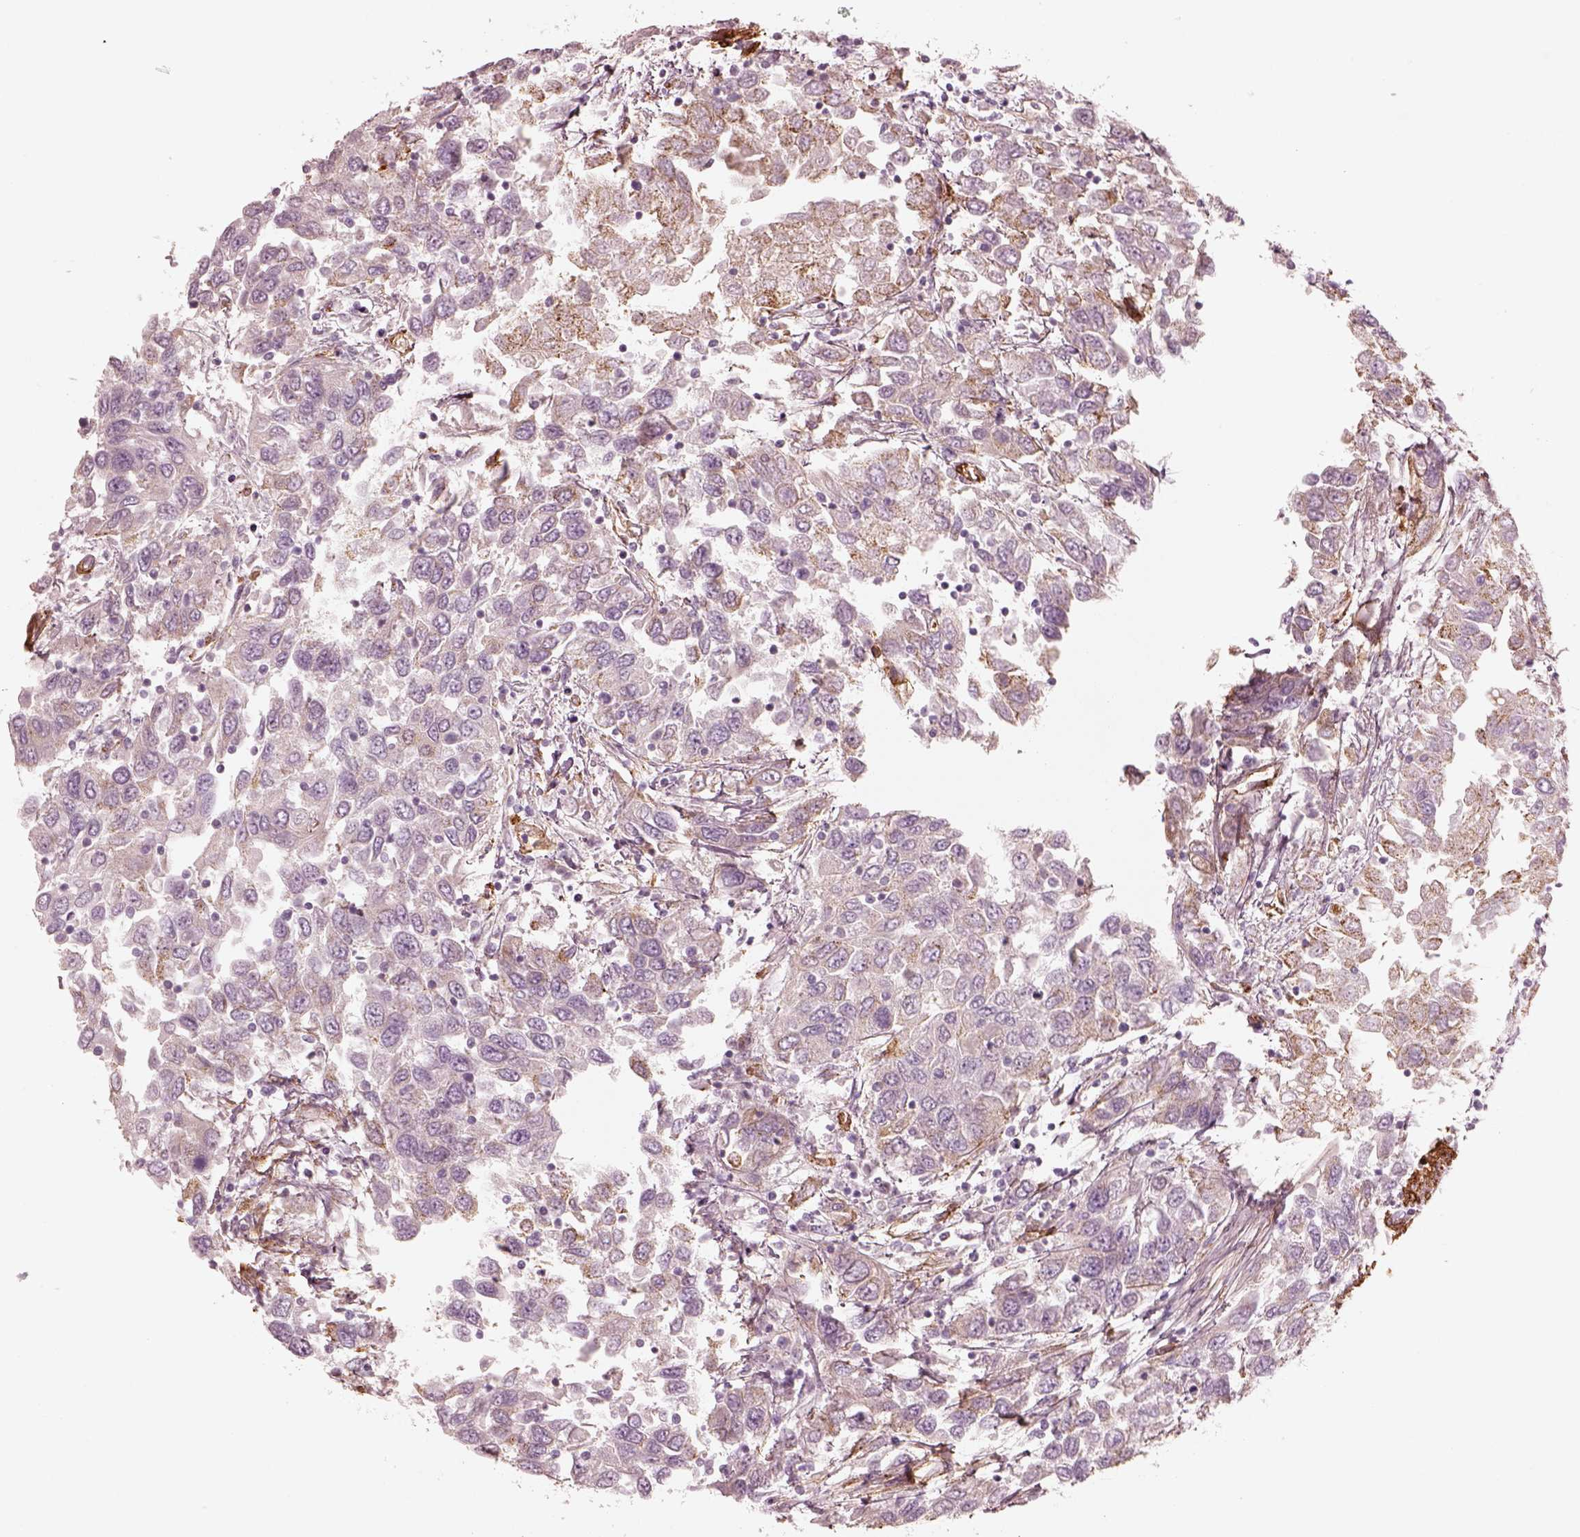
{"staining": {"intensity": "moderate", "quantity": "<25%", "location": "cytoplasmic/membranous"}, "tissue": "urothelial cancer", "cell_type": "Tumor cells", "image_type": "cancer", "snomed": [{"axis": "morphology", "description": "Urothelial carcinoma, High grade"}, {"axis": "topography", "description": "Urinary bladder"}], "caption": "Immunohistochemistry (IHC) of urothelial carcinoma (high-grade) demonstrates low levels of moderate cytoplasmic/membranous staining in about <25% of tumor cells. (DAB (3,3'-diaminobenzidine) = brown stain, brightfield microscopy at high magnification).", "gene": "CRYM", "patient": {"sex": "male", "age": 76}}